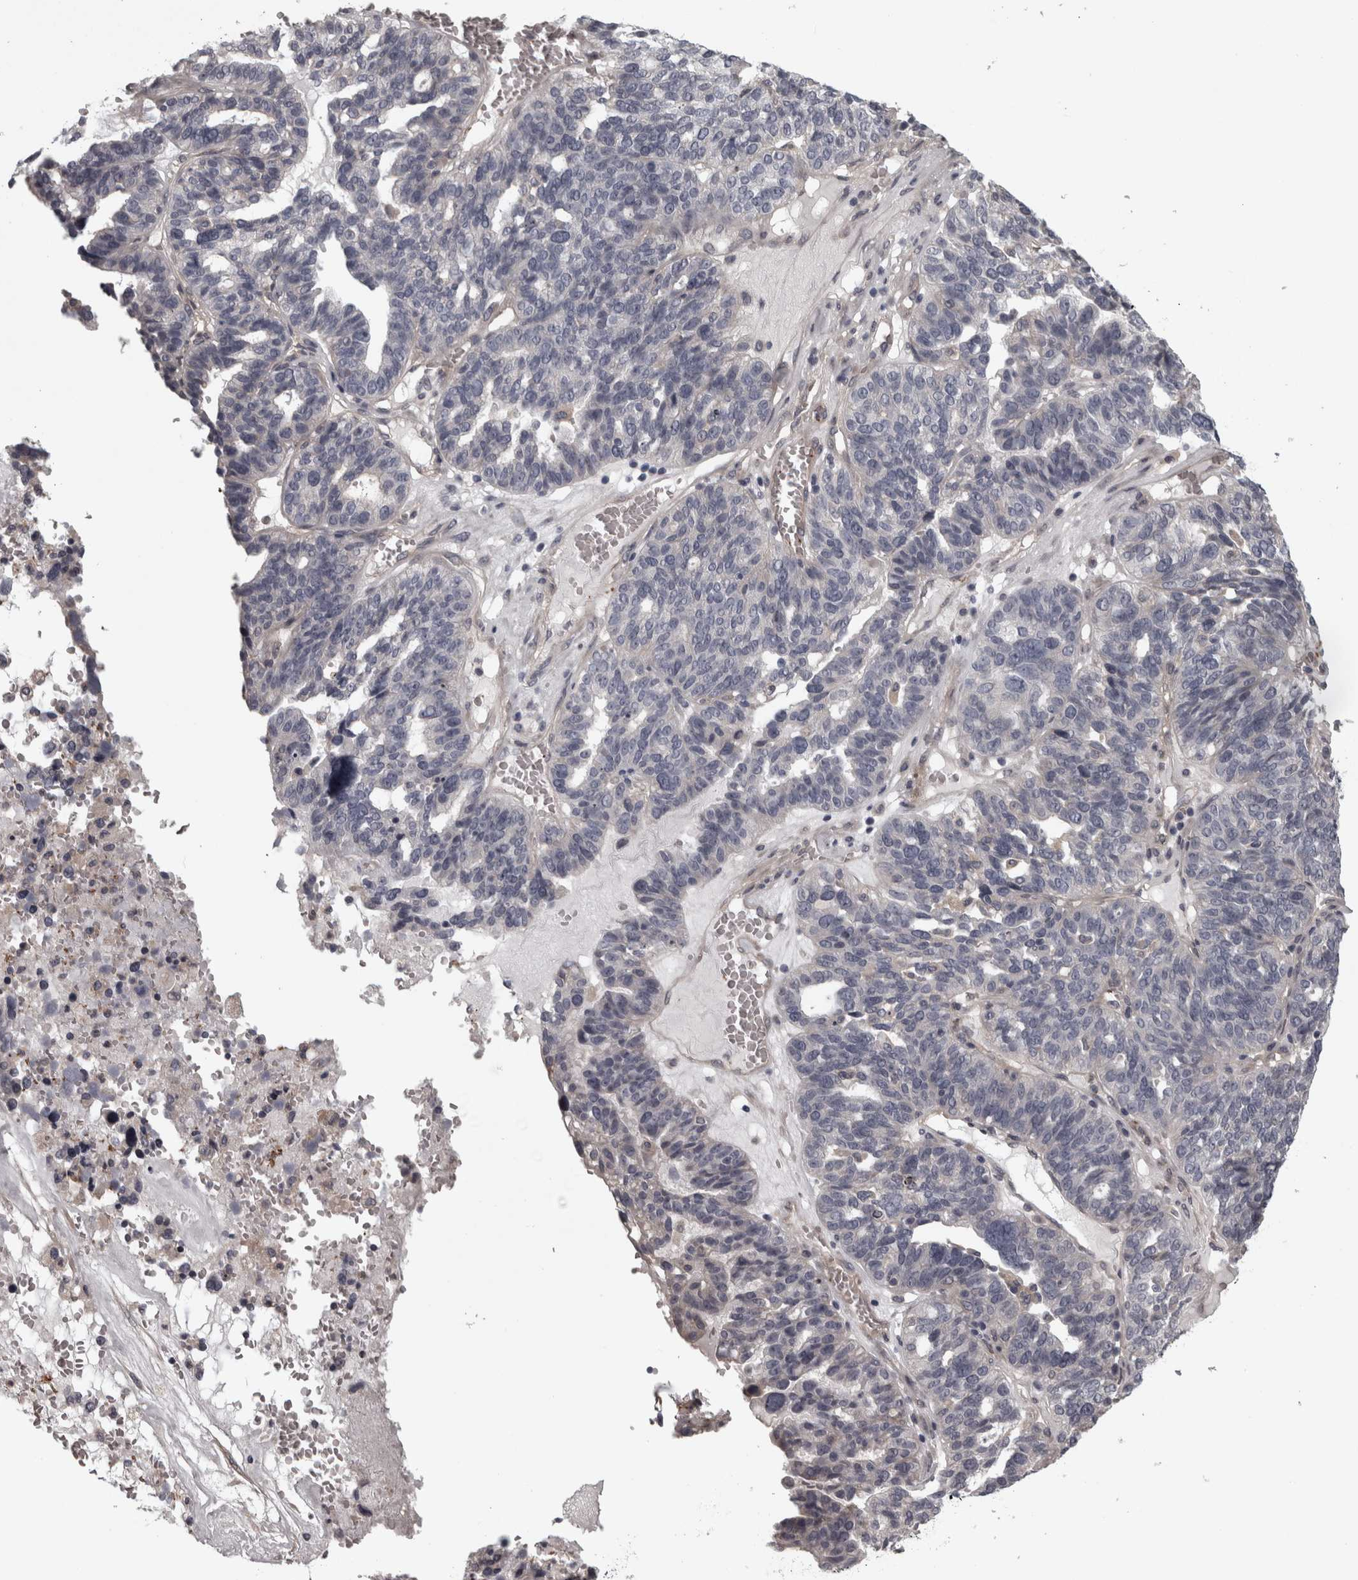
{"staining": {"intensity": "negative", "quantity": "none", "location": "none"}, "tissue": "ovarian cancer", "cell_type": "Tumor cells", "image_type": "cancer", "snomed": [{"axis": "morphology", "description": "Cystadenocarcinoma, serous, NOS"}, {"axis": "topography", "description": "Ovary"}], "caption": "The photomicrograph demonstrates no staining of tumor cells in ovarian cancer.", "gene": "RSU1", "patient": {"sex": "female", "age": 59}}